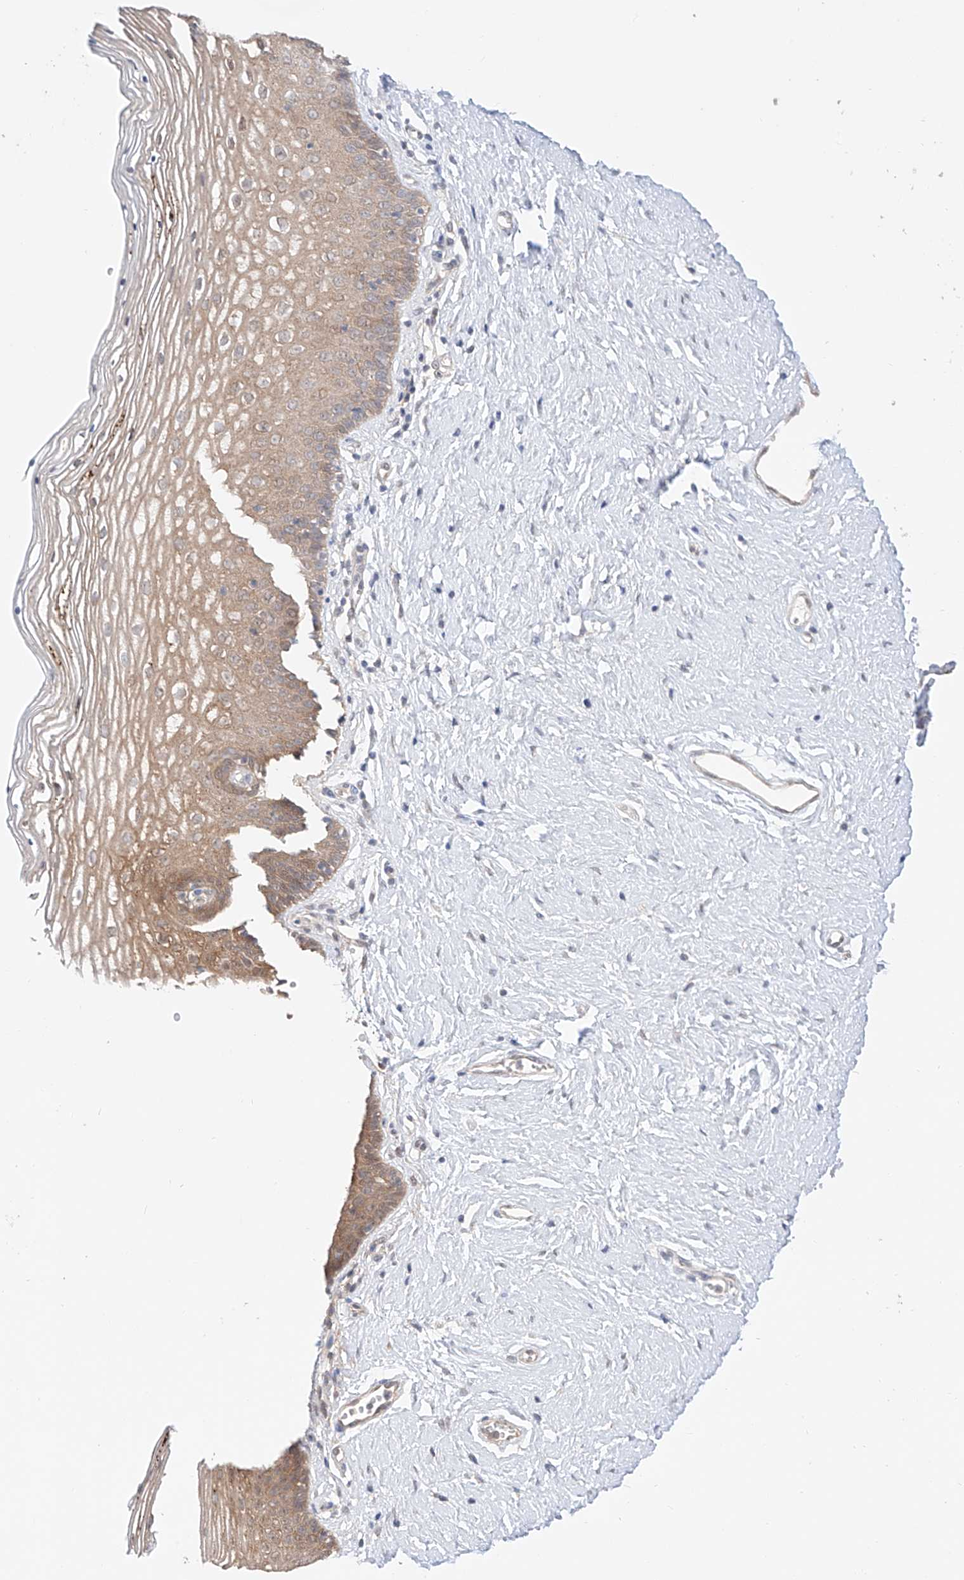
{"staining": {"intensity": "weak", "quantity": "25%-75%", "location": "cytoplasmic/membranous"}, "tissue": "vagina", "cell_type": "Squamous epithelial cells", "image_type": "normal", "snomed": [{"axis": "morphology", "description": "Normal tissue, NOS"}, {"axis": "topography", "description": "Vagina"}], "caption": "Protein staining of unremarkable vagina reveals weak cytoplasmic/membranous staining in approximately 25%-75% of squamous epithelial cells. (DAB (3,3'-diaminobenzidine) IHC, brown staining for protein, blue staining for nuclei).", "gene": "TSR2", "patient": {"sex": "female", "age": 32}}